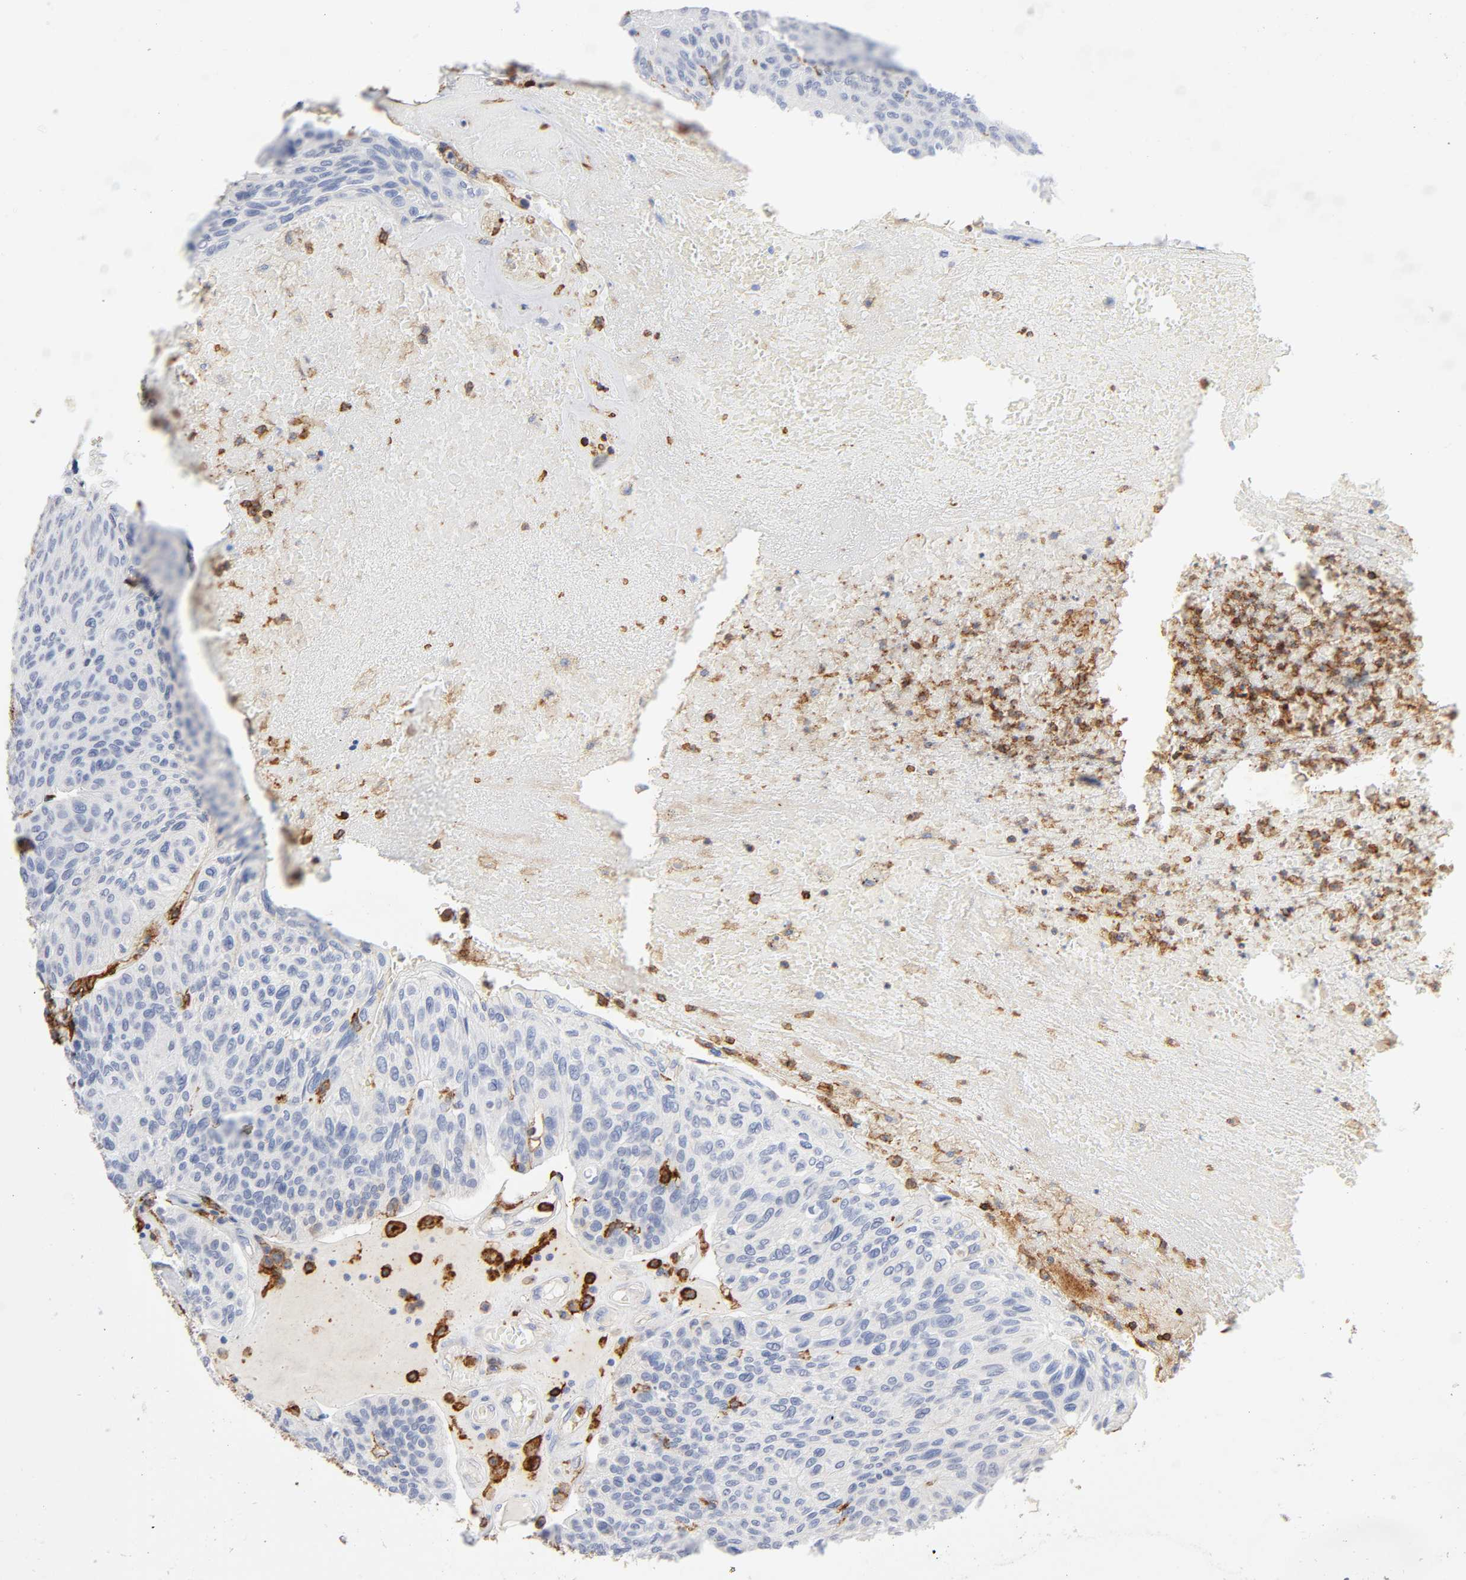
{"staining": {"intensity": "negative", "quantity": "none", "location": "none"}, "tissue": "urothelial cancer", "cell_type": "Tumor cells", "image_type": "cancer", "snomed": [{"axis": "morphology", "description": "Urothelial carcinoma, High grade"}, {"axis": "topography", "description": "Urinary bladder"}], "caption": "High power microscopy micrograph of an immunohistochemistry (IHC) photomicrograph of high-grade urothelial carcinoma, revealing no significant staining in tumor cells.", "gene": "LYN", "patient": {"sex": "male", "age": 66}}